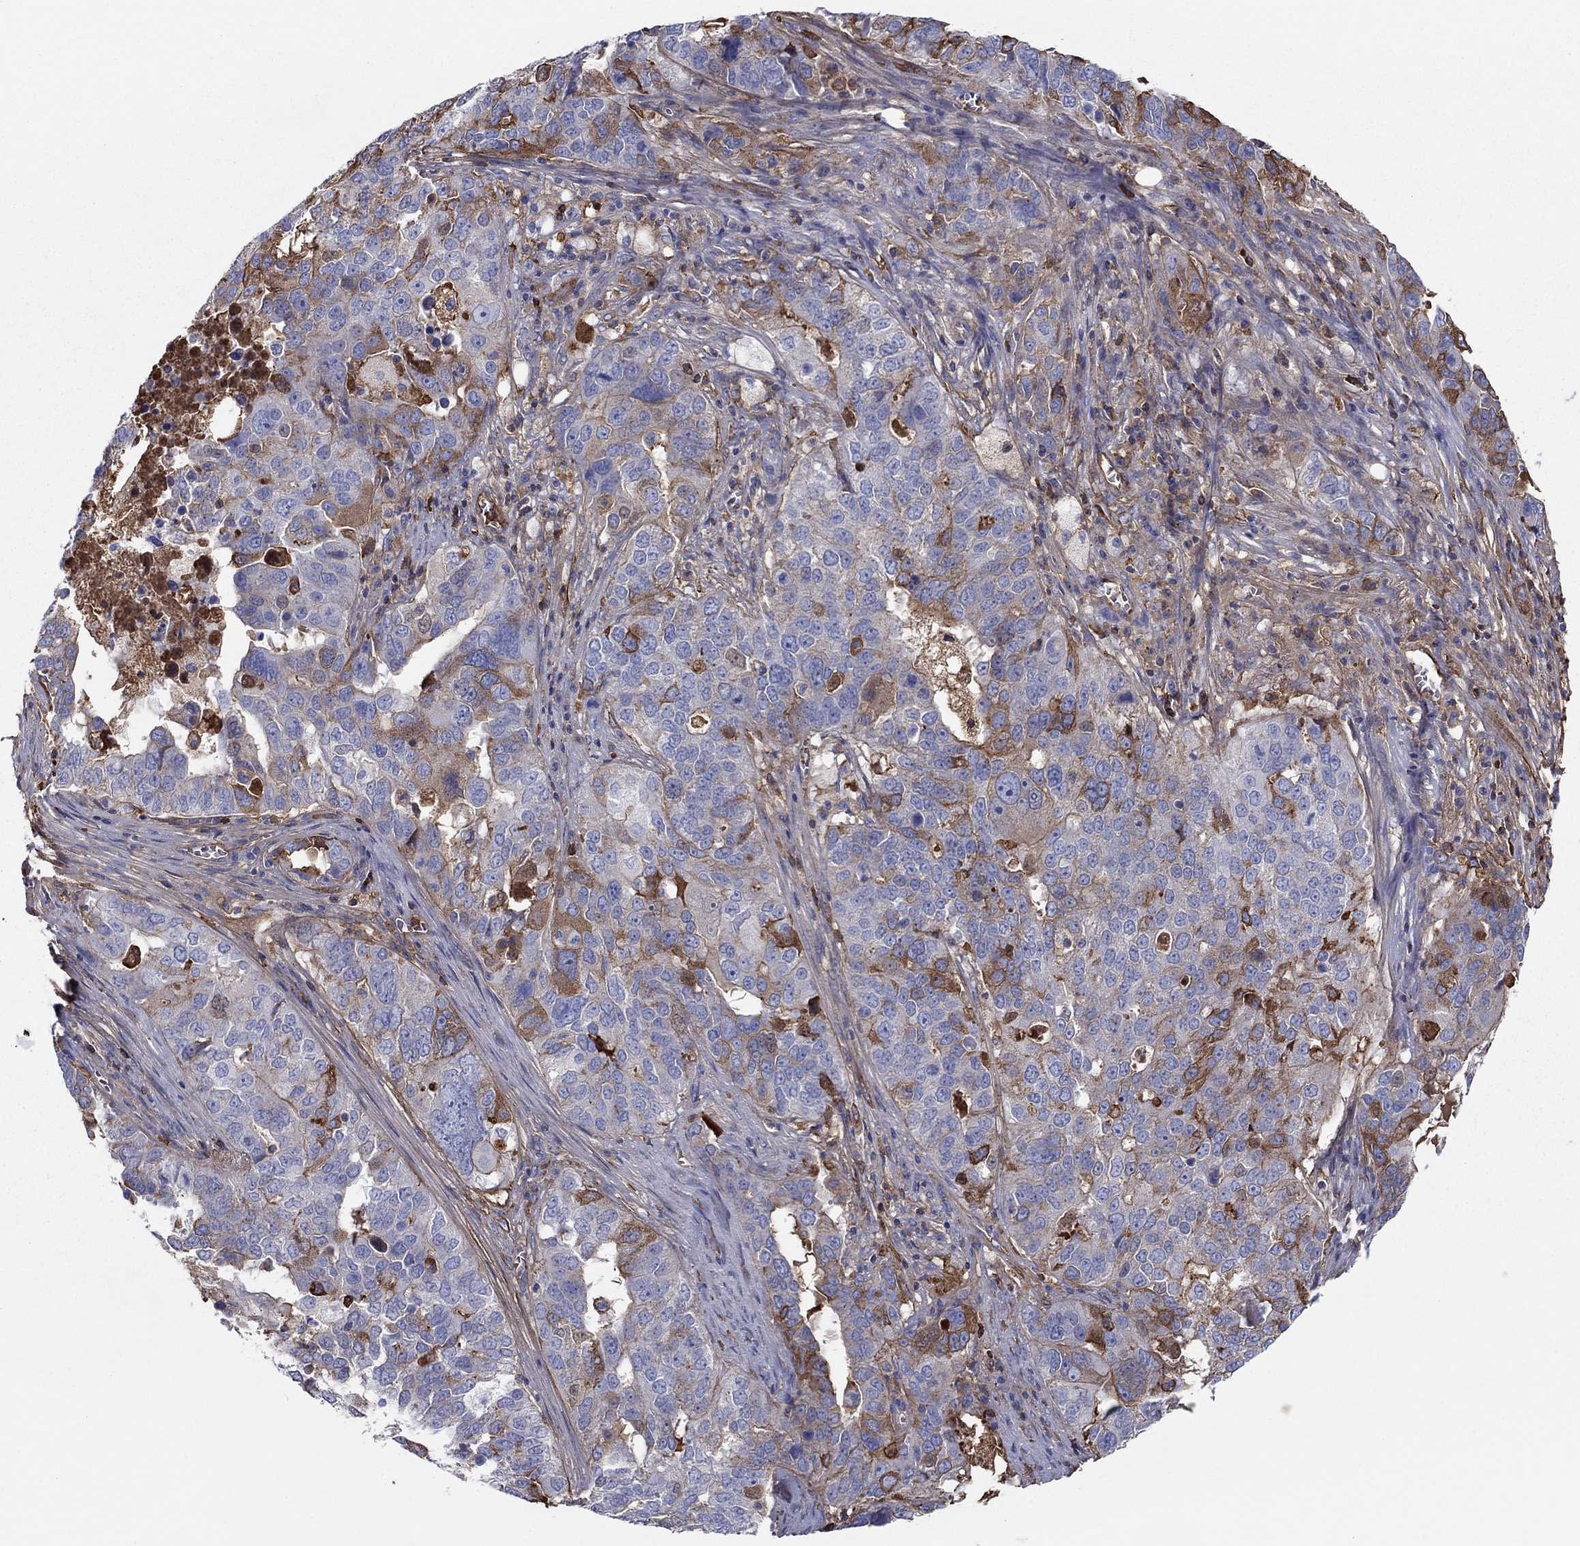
{"staining": {"intensity": "strong", "quantity": "<25%", "location": "cytoplasmic/membranous"}, "tissue": "ovarian cancer", "cell_type": "Tumor cells", "image_type": "cancer", "snomed": [{"axis": "morphology", "description": "Carcinoma, endometroid"}, {"axis": "topography", "description": "Soft tissue"}, {"axis": "topography", "description": "Ovary"}], "caption": "This image exhibits ovarian cancer stained with immunohistochemistry (IHC) to label a protein in brown. The cytoplasmic/membranous of tumor cells show strong positivity for the protein. Nuclei are counter-stained blue.", "gene": "HPX", "patient": {"sex": "female", "age": 52}}